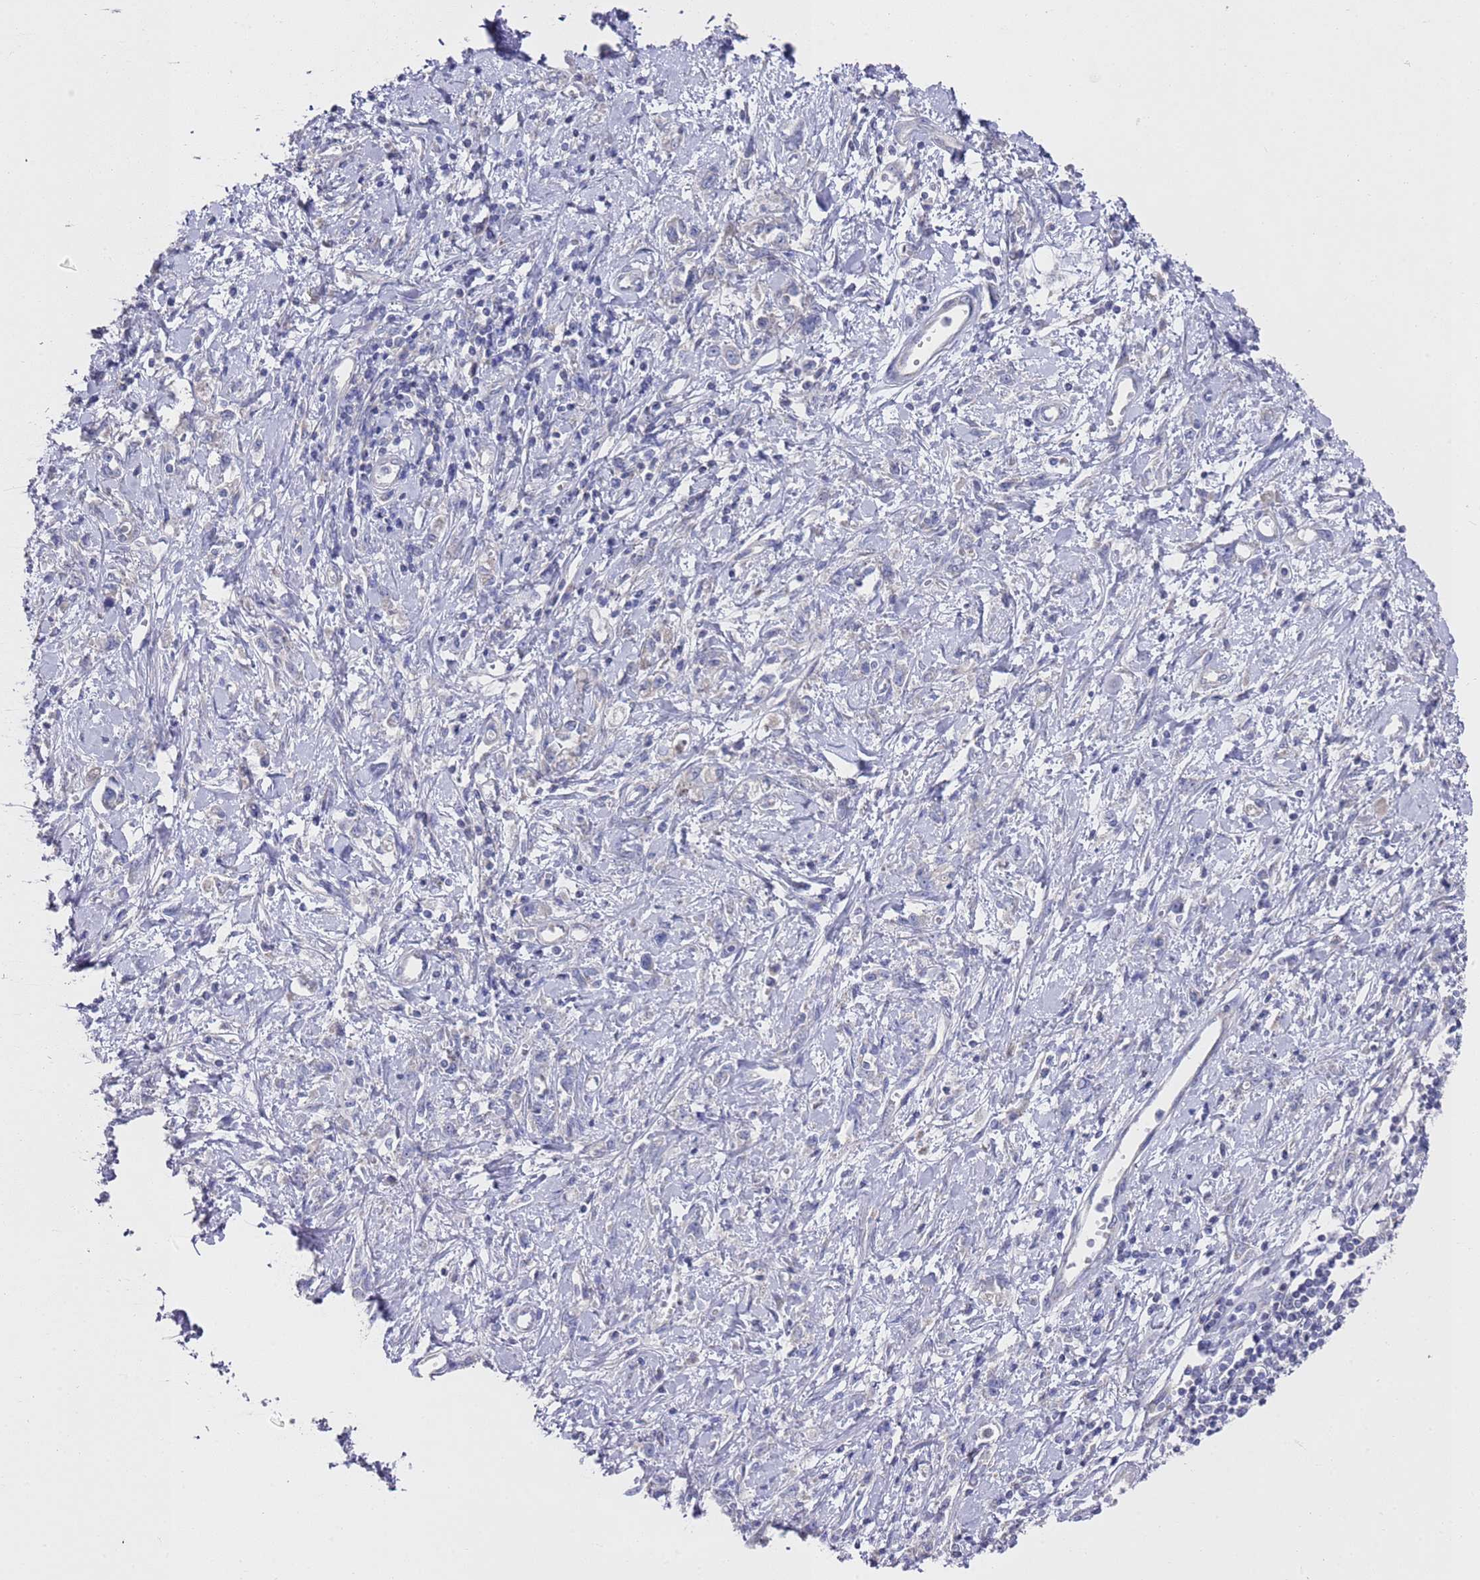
{"staining": {"intensity": "negative", "quantity": "none", "location": "none"}, "tissue": "stomach cancer", "cell_type": "Tumor cells", "image_type": "cancer", "snomed": [{"axis": "morphology", "description": "Adenocarcinoma, NOS"}, {"axis": "topography", "description": "Stomach"}], "caption": "The histopathology image exhibits no significant positivity in tumor cells of adenocarcinoma (stomach).", "gene": "NPEPPS", "patient": {"sex": "female", "age": 76}}